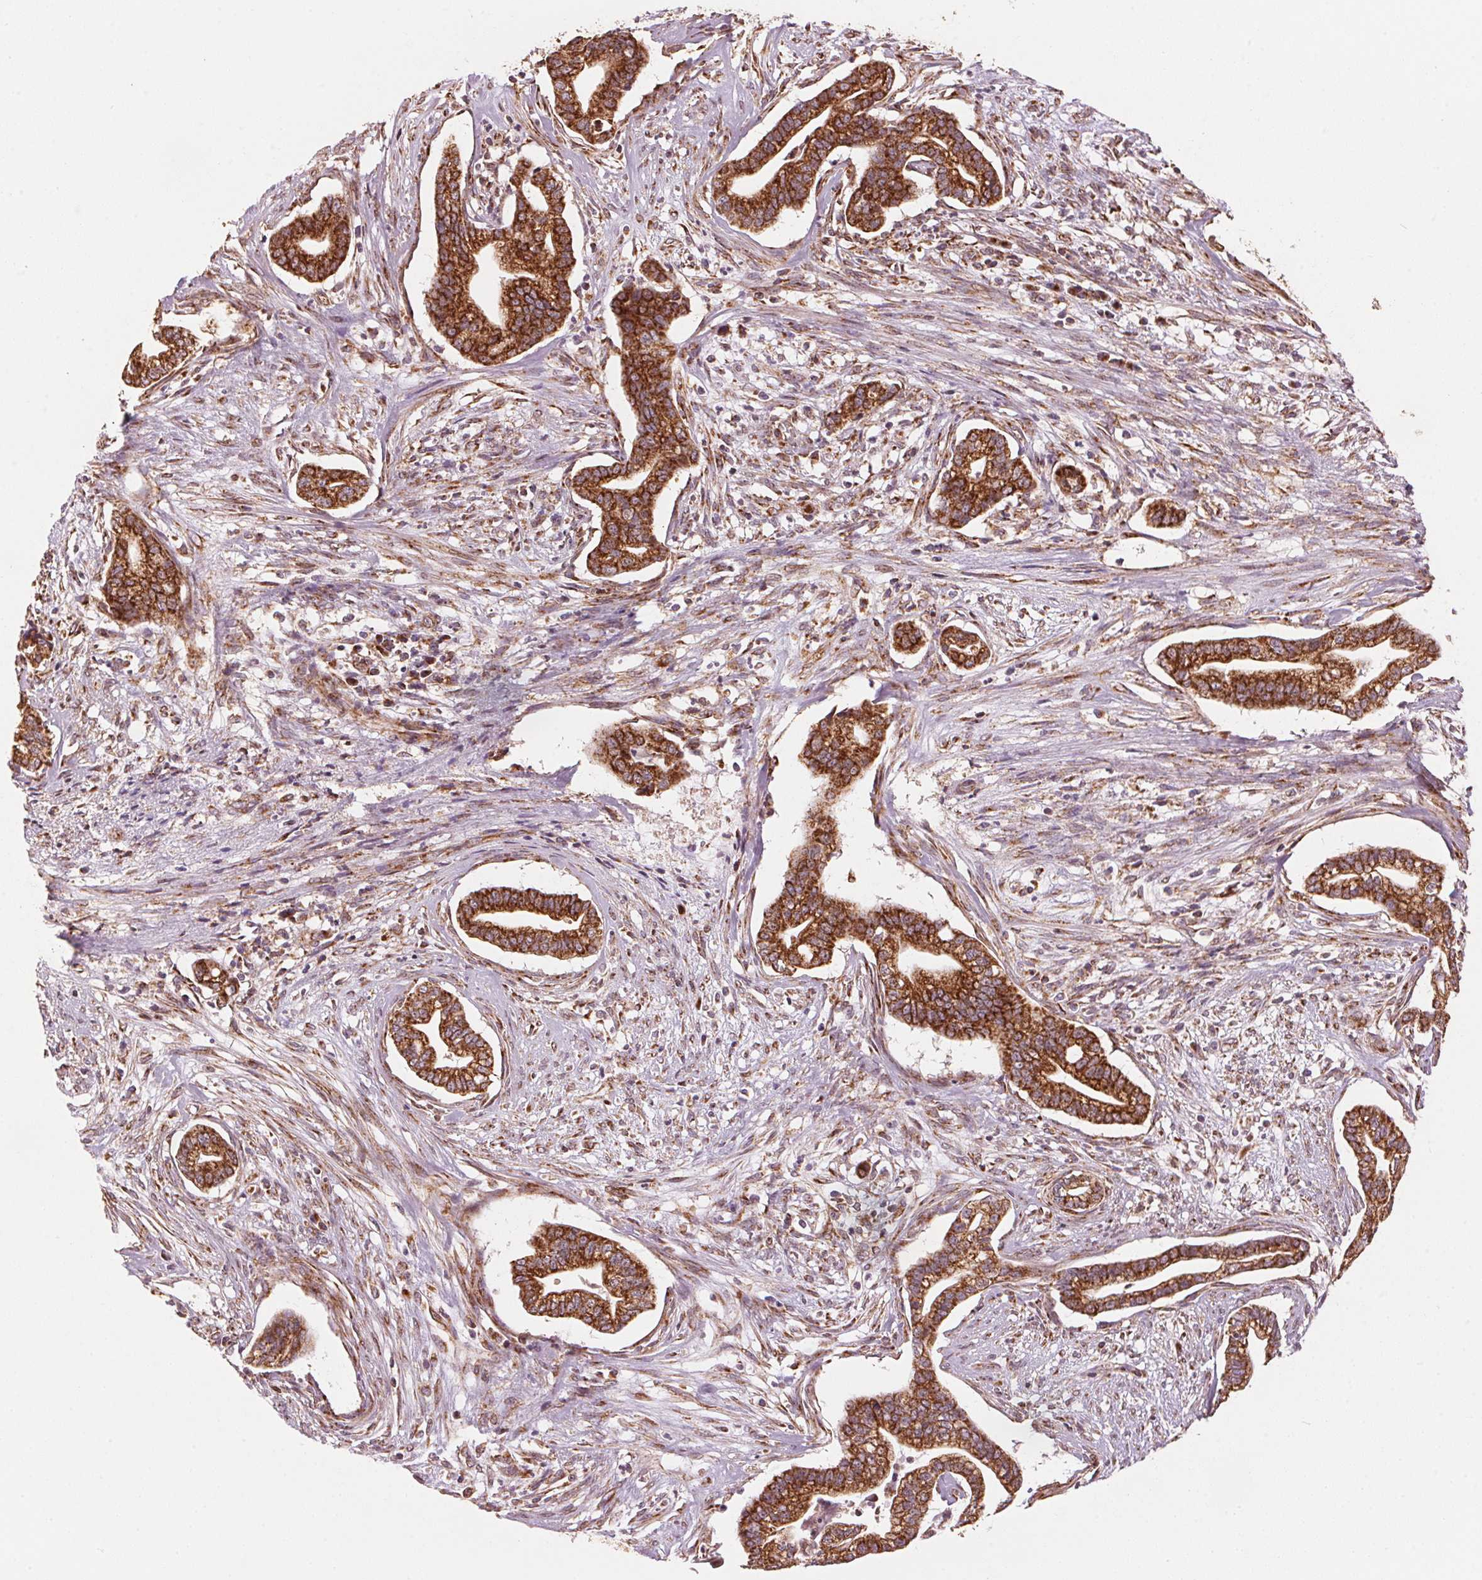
{"staining": {"intensity": "strong", "quantity": ">75%", "location": "cytoplasmic/membranous"}, "tissue": "cervical cancer", "cell_type": "Tumor cells", "image_type": "cancer", "snomed": [{"axis": "morphology", "description": "Adenocarcinoma, NOS"}, {"axis": "topography", "description": "Cervix"}], "caption": "Cervical cancer (adenocarcinoma) stained with a brown dye shows strong cytoplasmic/membranous positive positivity in about >75% of tumor cells.", "gene": "TOMM70", "patient": {"sex": "female", "age": 62}}